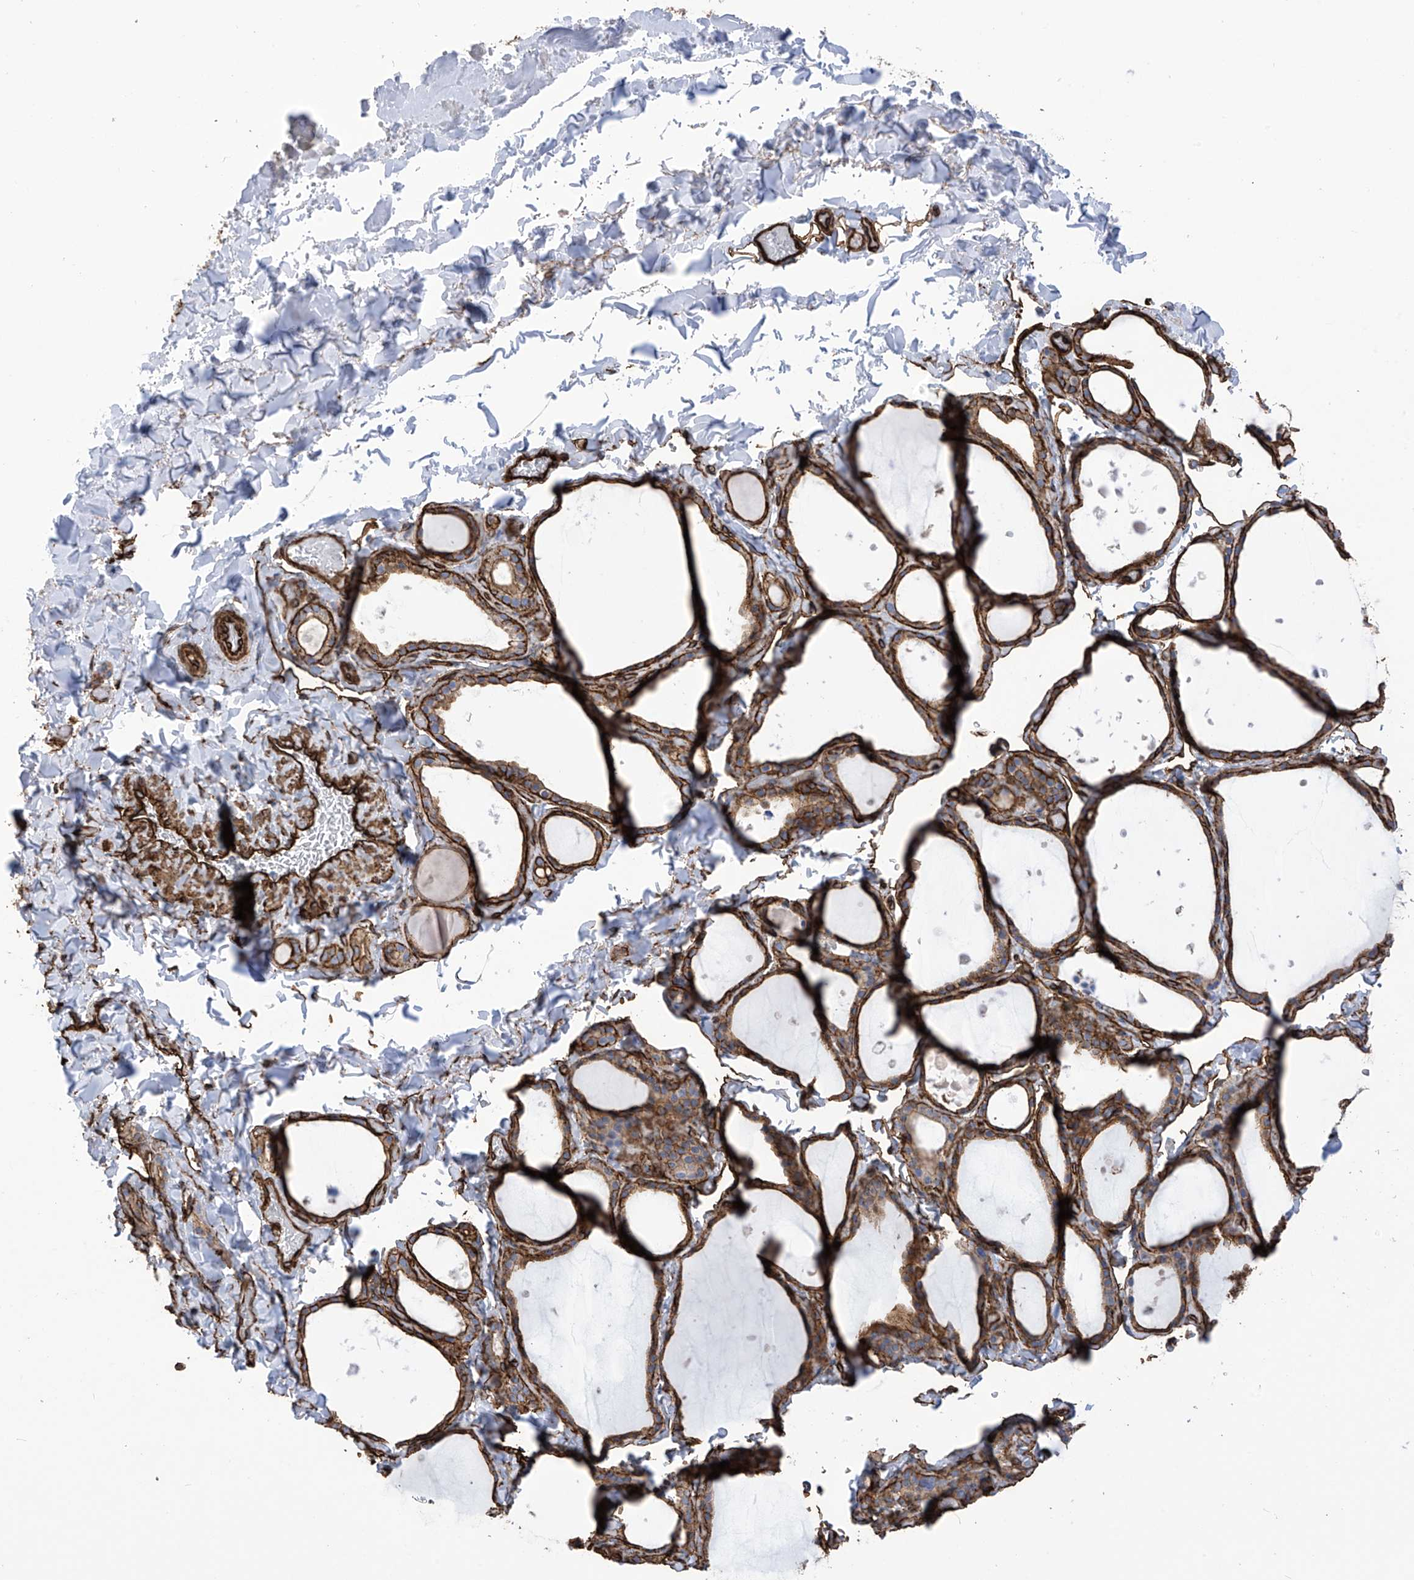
{"staining": {"intensity": "strong", "quantity": ">75%", "location": "cytoplasmic/membranous"}, "tissue": "thyroid gland", "cell_type": "Glandular cells", "image_type": "normal", "snomed": [{"axis": "morphology", "description": "Normal tissue, NOS"}, {"axis": "topography", "description": "Thyroid gland"}], "caption": "IHC image of benign thyroid gland: thyroid gland stained using IHC reveals high levels of strong protein expression localized specifically in the cytoplasmic/membranous of glandular cells, appearing as a cytoplasmic/membranous brown color.", "gene": "UBTD1", "patient": {"sex": "female", "age": 44}}